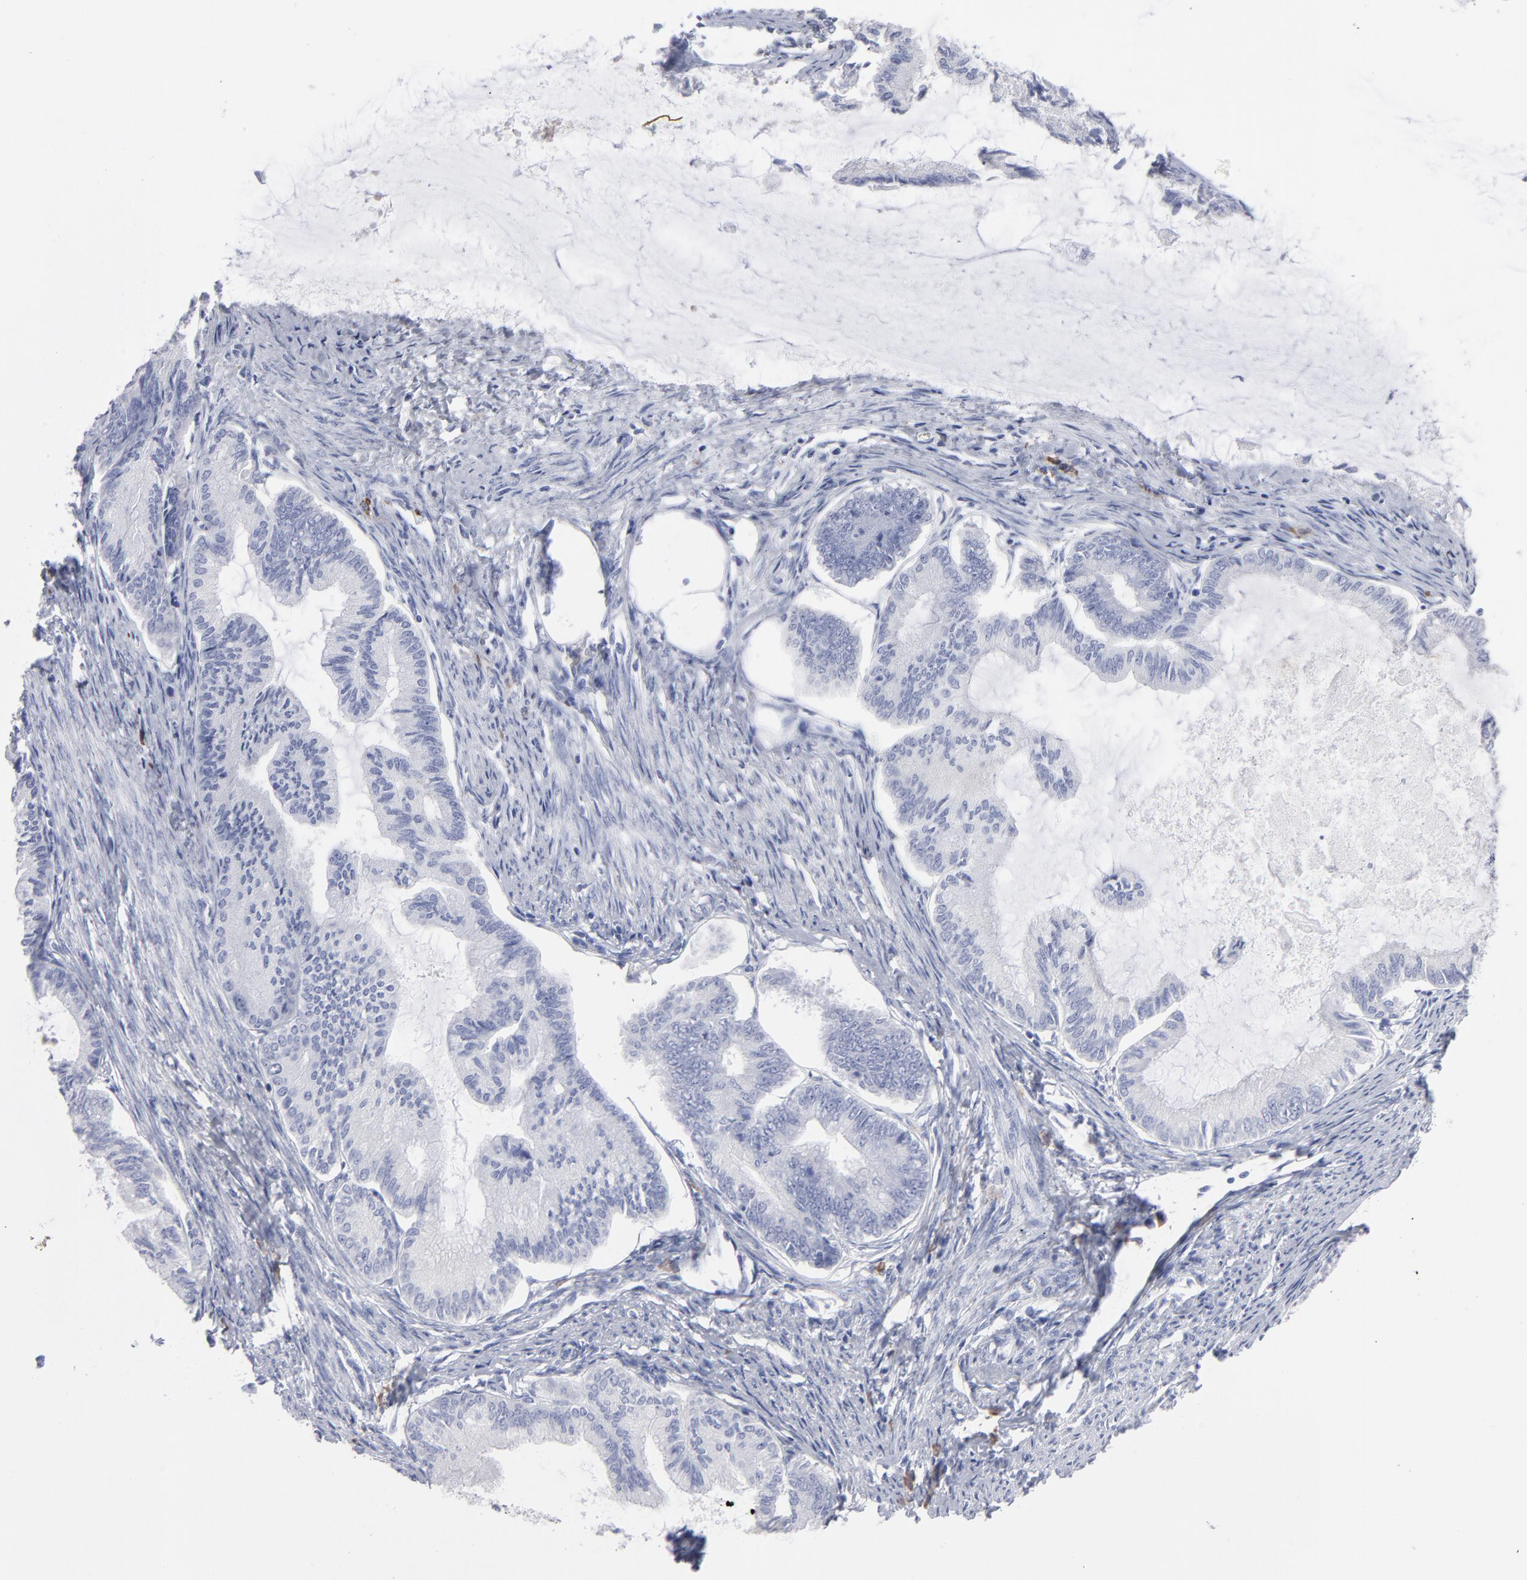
{"staining": {"intensity": "negative", "quantity": "none", "location": "none"}, "tissue": "endometrial cancer", "cell_type": "Tumor cells", "image_type": "cancer", "snomed": [{"axis": "morphology", "description": "Adenocarcinoma, NOS"}, {"axis": "topography", "description": "Endometrium"}], "caption": "Tumor cells are negative for brown protein staining in endometrial cancer.", "gene": "LAT2", "patient": {"sex": "female", "age": 86}}